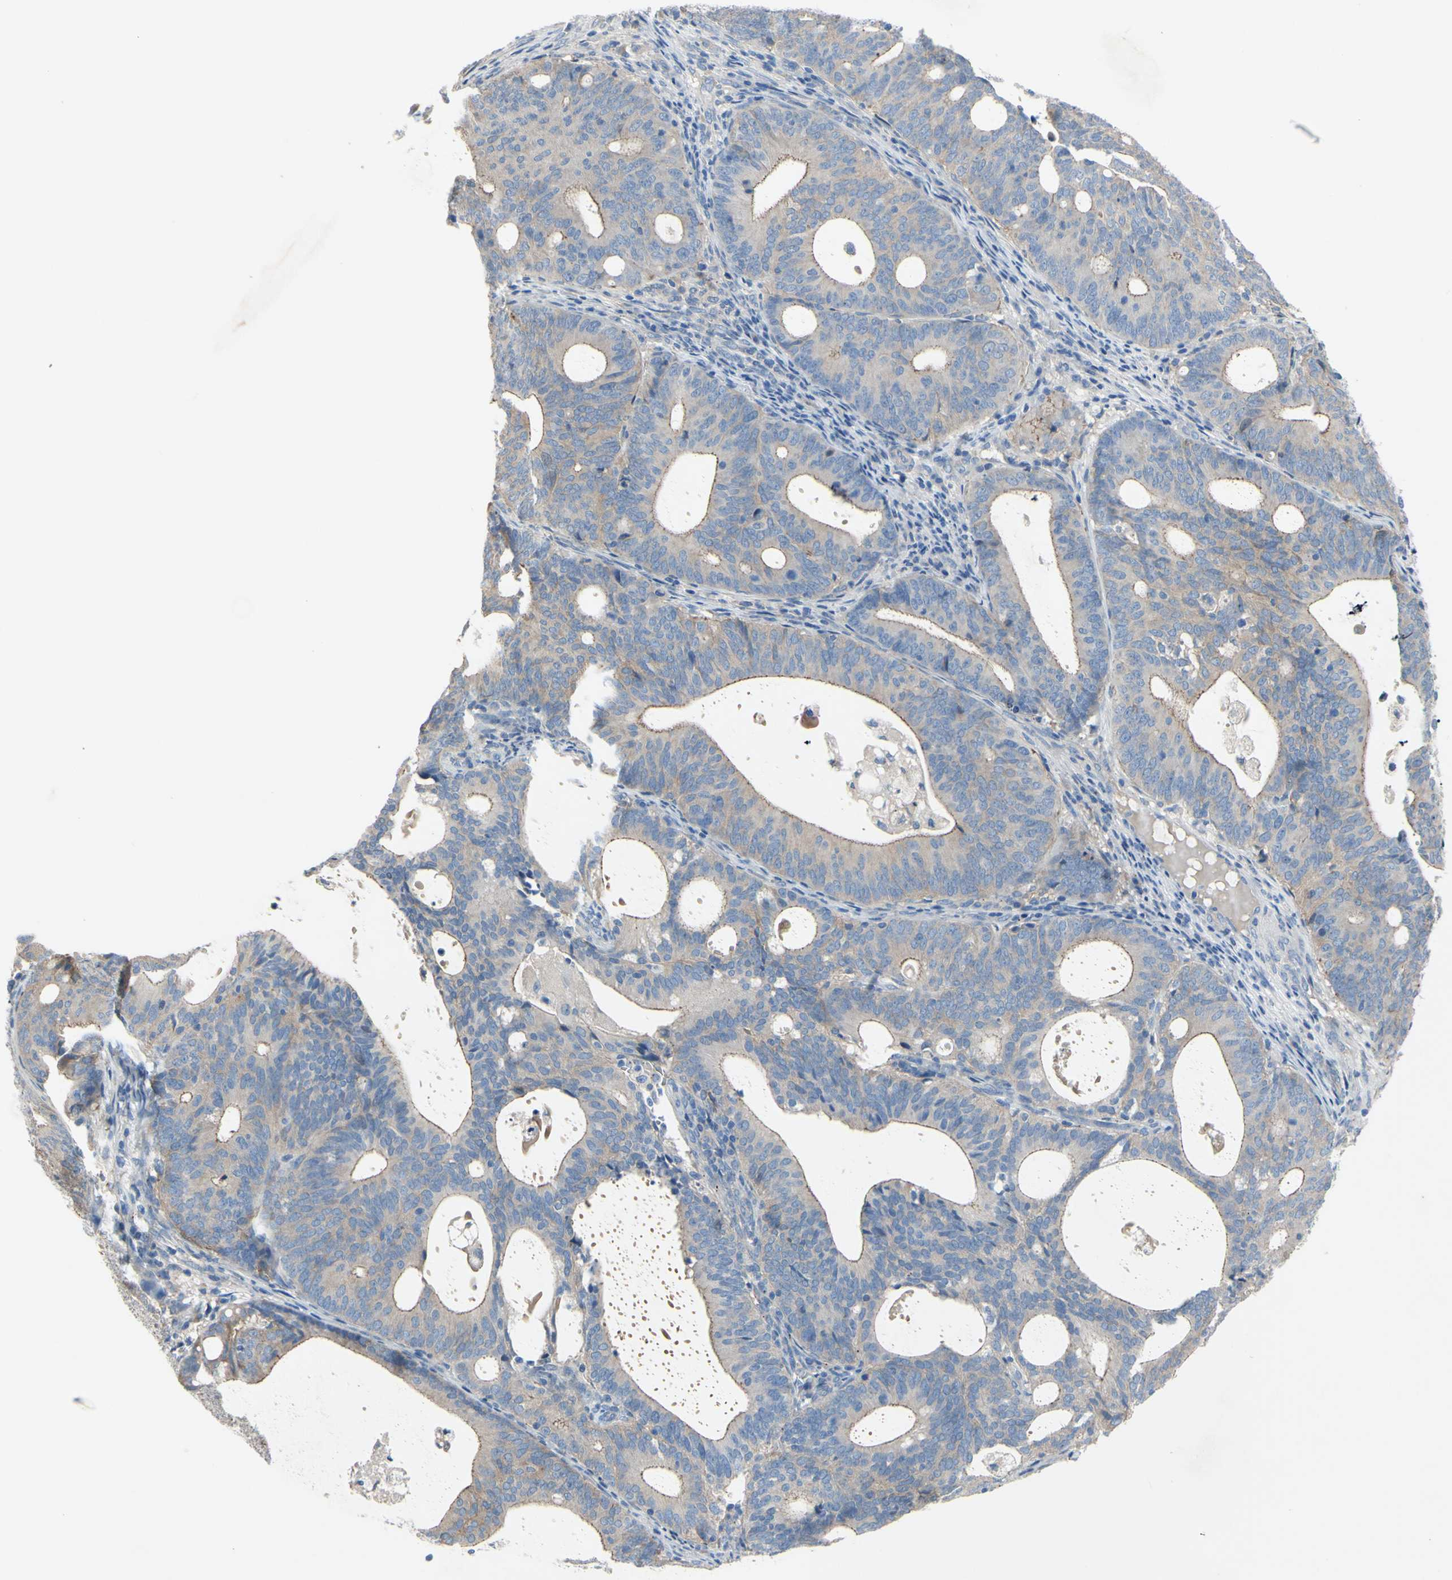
{"staining": {"intensity": "weak", "quantity": ">75%", "location": "cytoplasmic/membranous"}, "tissue": "endometrial cancer", "cell_type": "Tumor cells", "image_type": "cancer", "snomed": [{"axis": "morphology", "description": "Adenocarcinoma, NOS"}, {"axis": "topography", "description": "Uterus"}], "caption": "This photomicrograph exhibits immunohistochemistry staining of human endometrial adenocarcinoma, with low weak cytoplasmic/membranous positivity in about >75% of tumor cells.", "gene": "TMEM59L", "patient": {"sex": "female", "age": 83}}